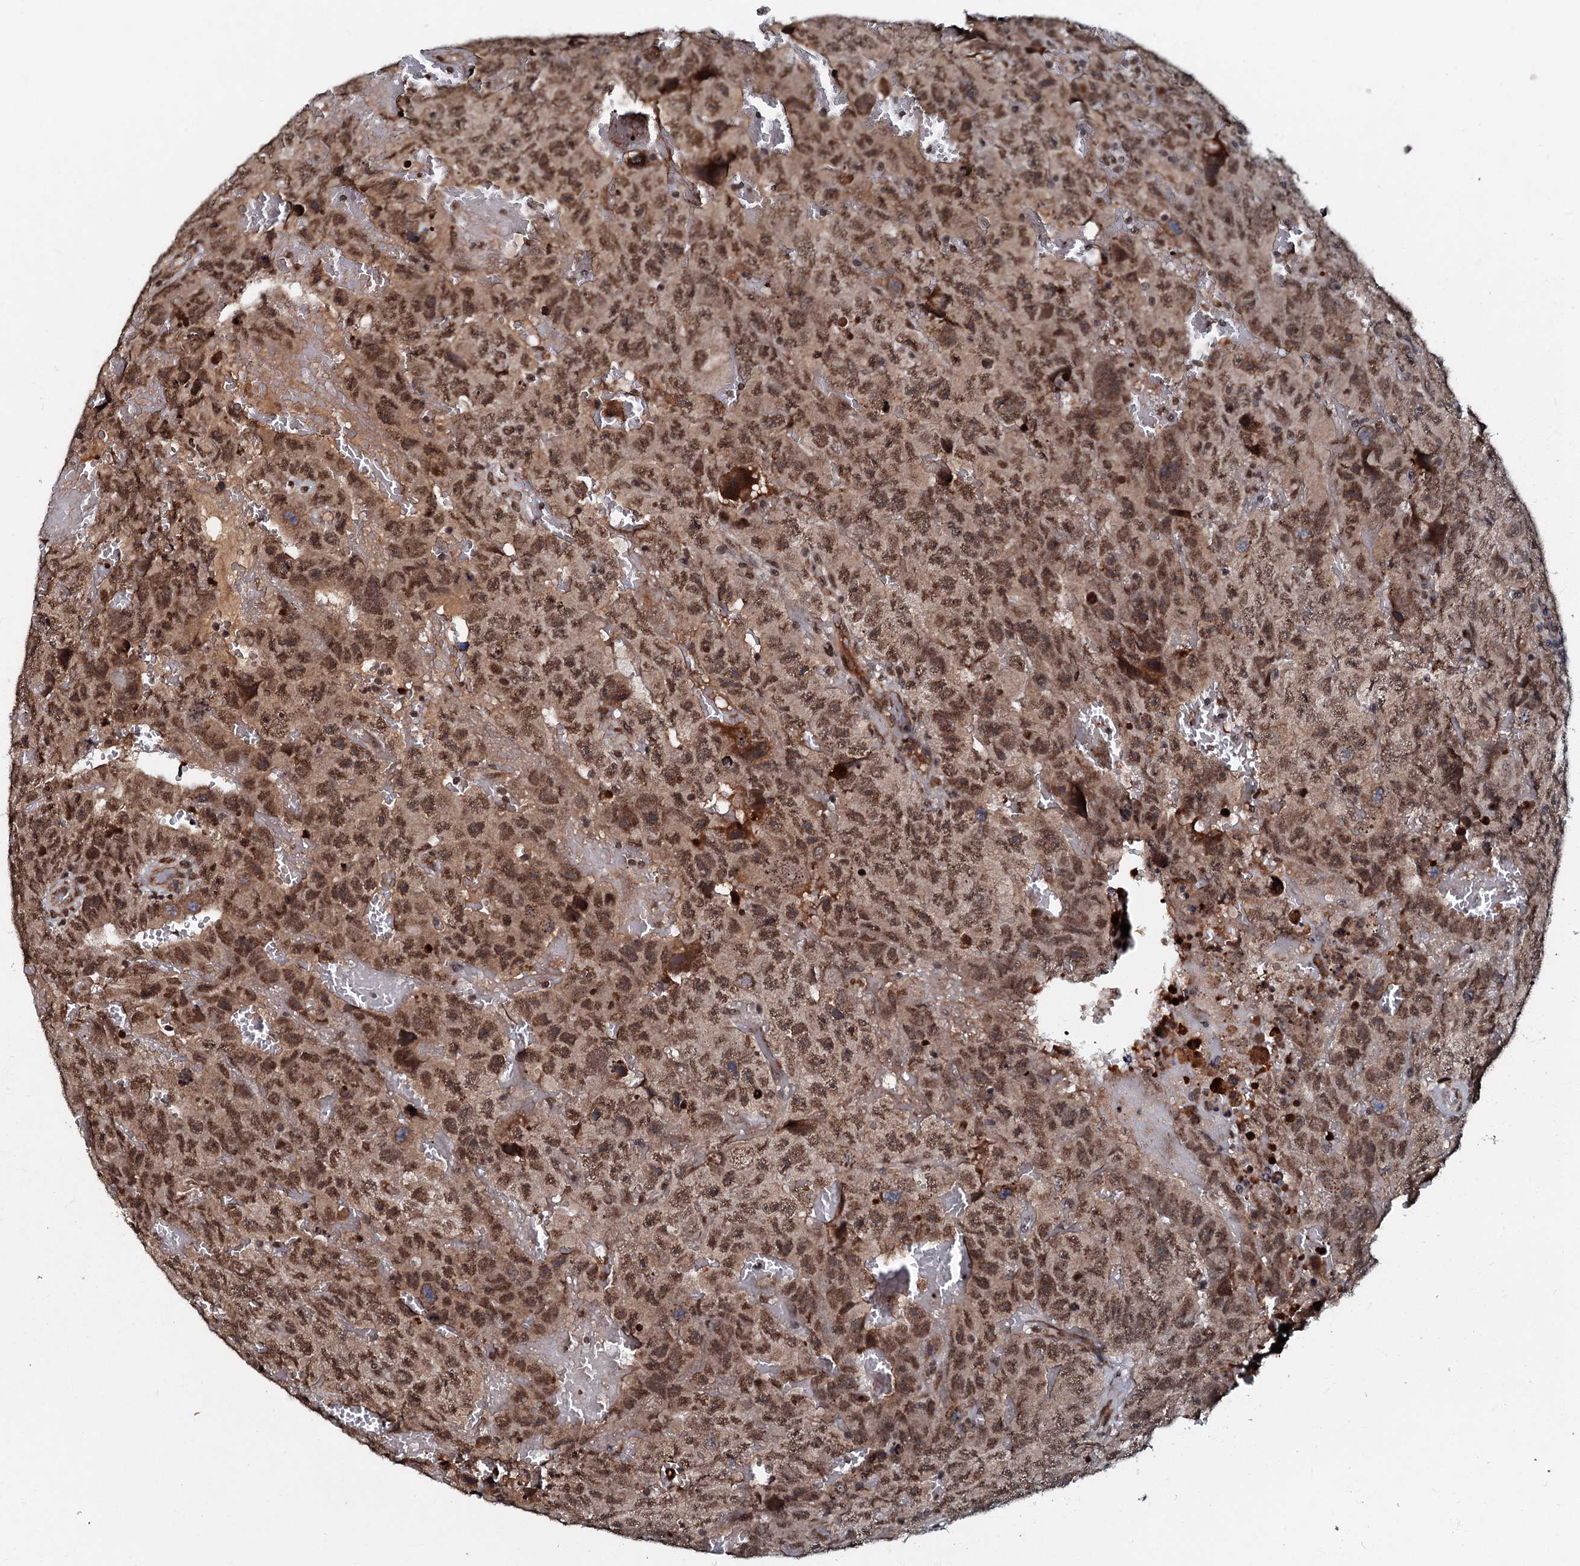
{"staining": {"intensity": "moderate", "quantity": ">75%", "location": "nuclear"}, "tissue": "testis cancer", "cell_type": "Tumor cells", "image_type": "cancer", "snomed": [{"axis": "morphology", "description": "Carcinoma, Embryonal, NOS"}, {"axis": "topography", "description": "Testis"}], "caption": "IHC staining of embryonal carcinoma (testis), which exhibits medium levels of moderate nuclear staining in approximately >75% of tumor cells indicating moderate nuclear protein staining. The staining was performed using DAB (brown) for protein detection and nuclei were counterstained in hematoxylin (blue).", "gene": "C18orf32", "patient": {"sex": "male", "age": 45}}